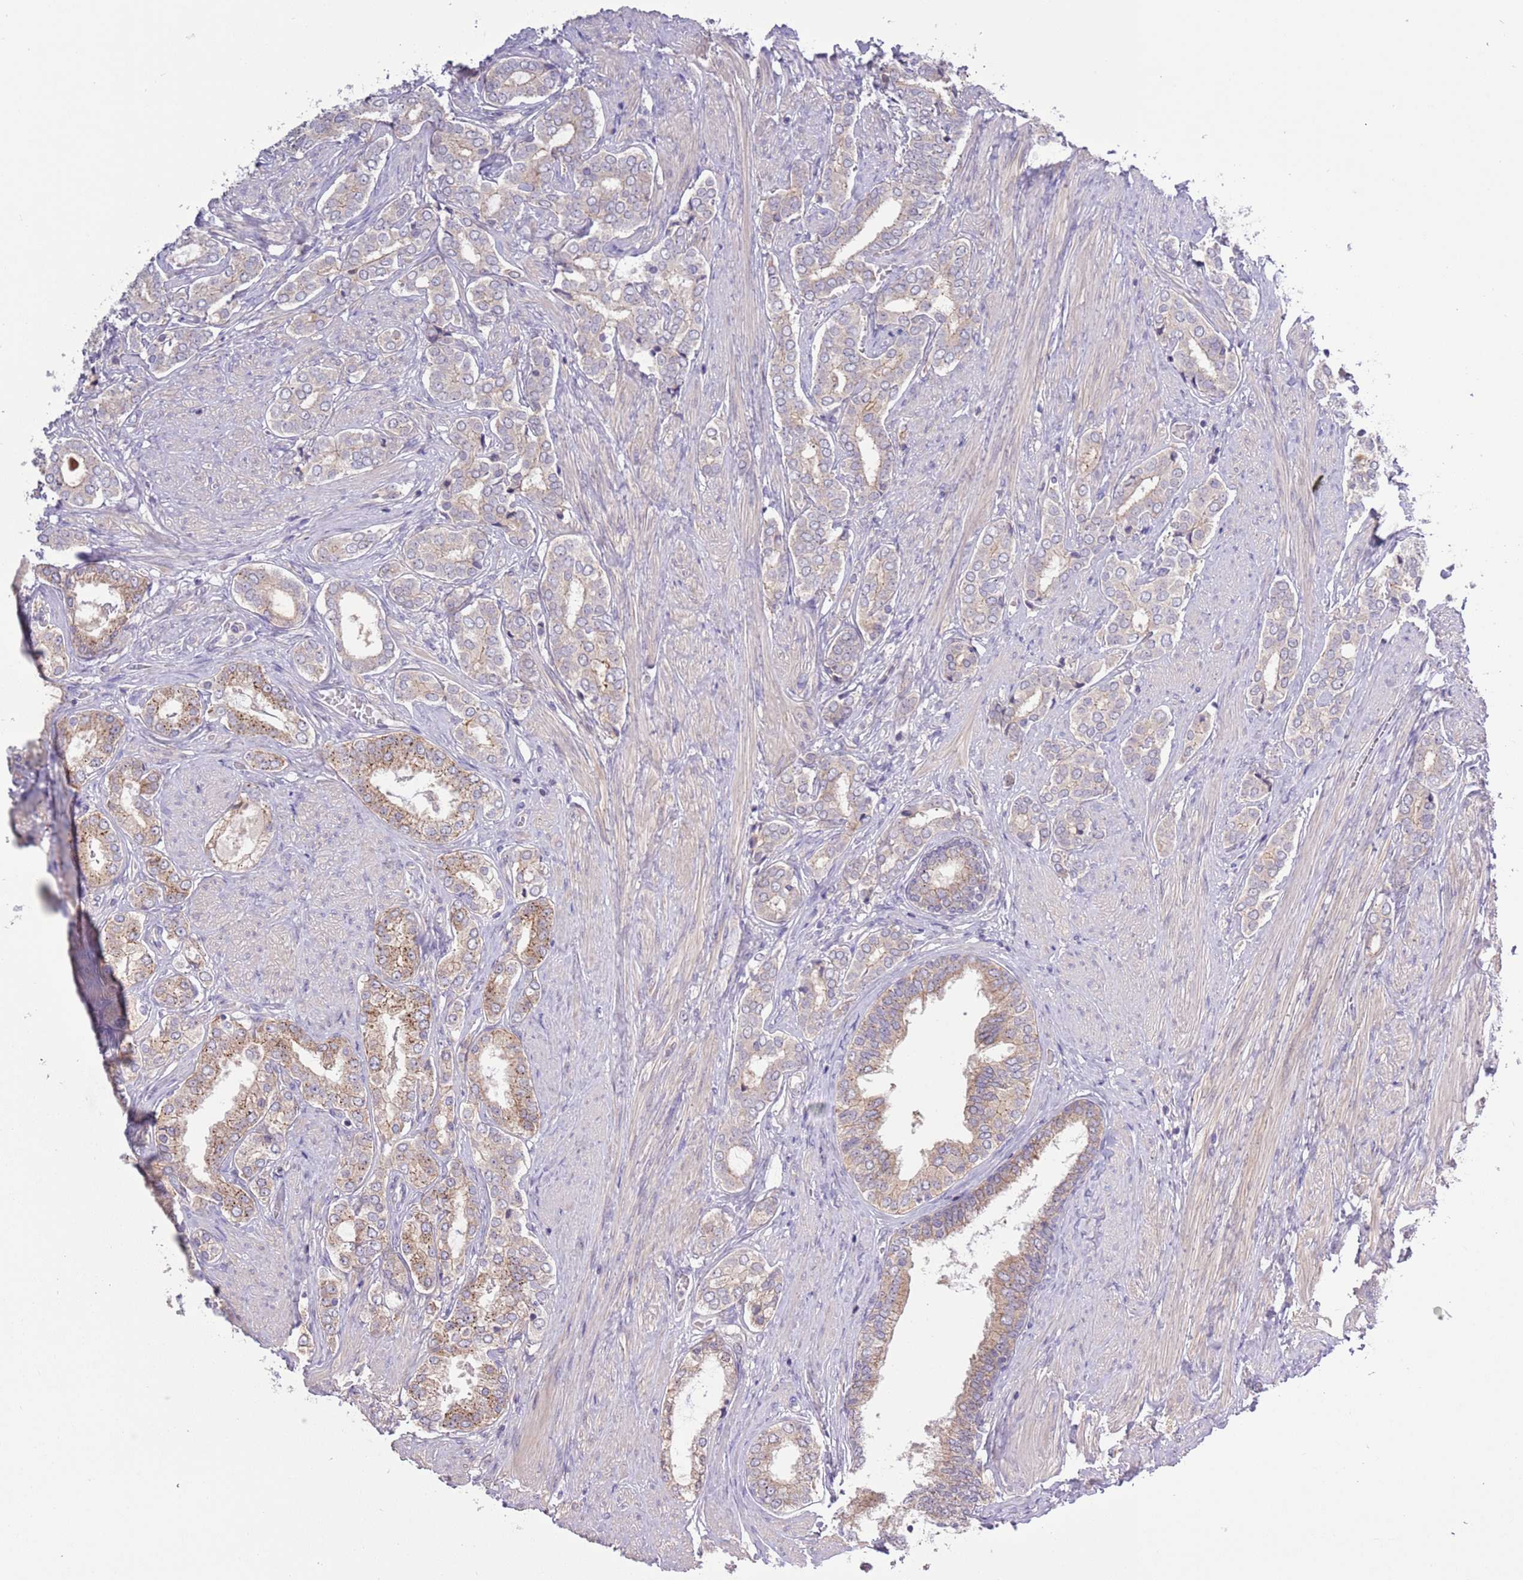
{"staining": {"intensity": "moderate", "quantity": ">75%", "location": "cytoplasmic/membranous"}, "tissue": "prostate cancer", "cell_type": "Tumor cells", "image_type": "cancer", "snomed": [{"axis": "morphology", "description": "Adenocarcinoma, High grade"}, {"axis": "topography", "description": "Prostate"}], "caption": "Immunohistochemistry (DAB (3,3'-diaminobenzidine)) staining of human adenocarcinoma (high-grade) (prostate) displays moderate cytoplasmic/membranous protein expression in about >75% of tumor cells.", "gene": "SHROOM3", "patient": {"sex": "male", "age": 71}}